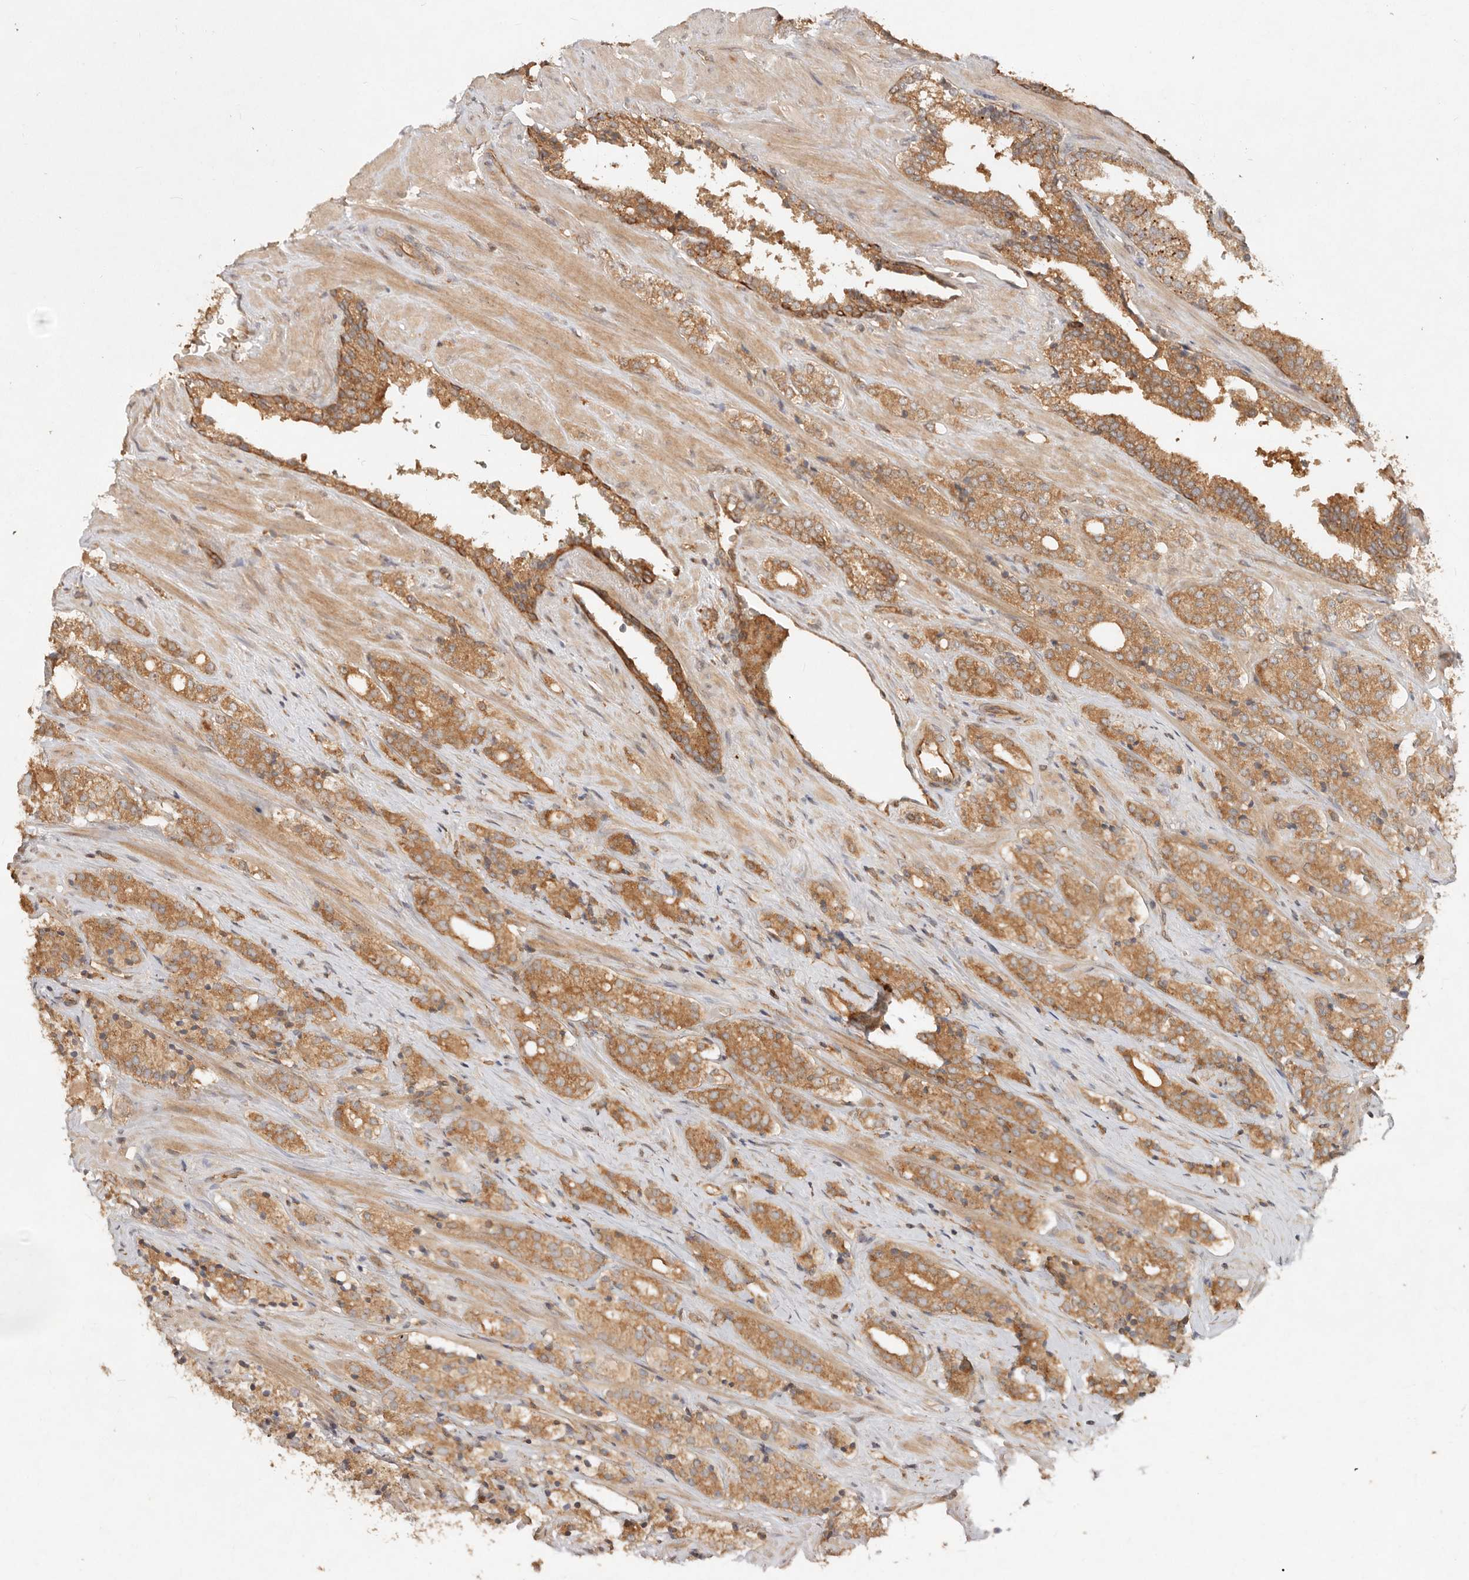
{"staining": {"intensity": "moderate", "quantity": ">75%", "location": "cytoplasmic/membranous"}, "tissue": "prostate cancer", "cell_type": "Tumor cells", "image_type": "cancer", "snomed": [{"axis": "morphology", "description": "Adenocarcinoma, High grade"}, {"axis": "topography", "description": "Prostate"}], "caption": "Tumor cells demonstrate medium levels of moderate cytoplasmic/membranous positivity in about >75% of cells in prostate cancer (high-grade adenocarcinoma).", "gene": "HECTD3", "patient": {"sex": "male", "age": 71}}